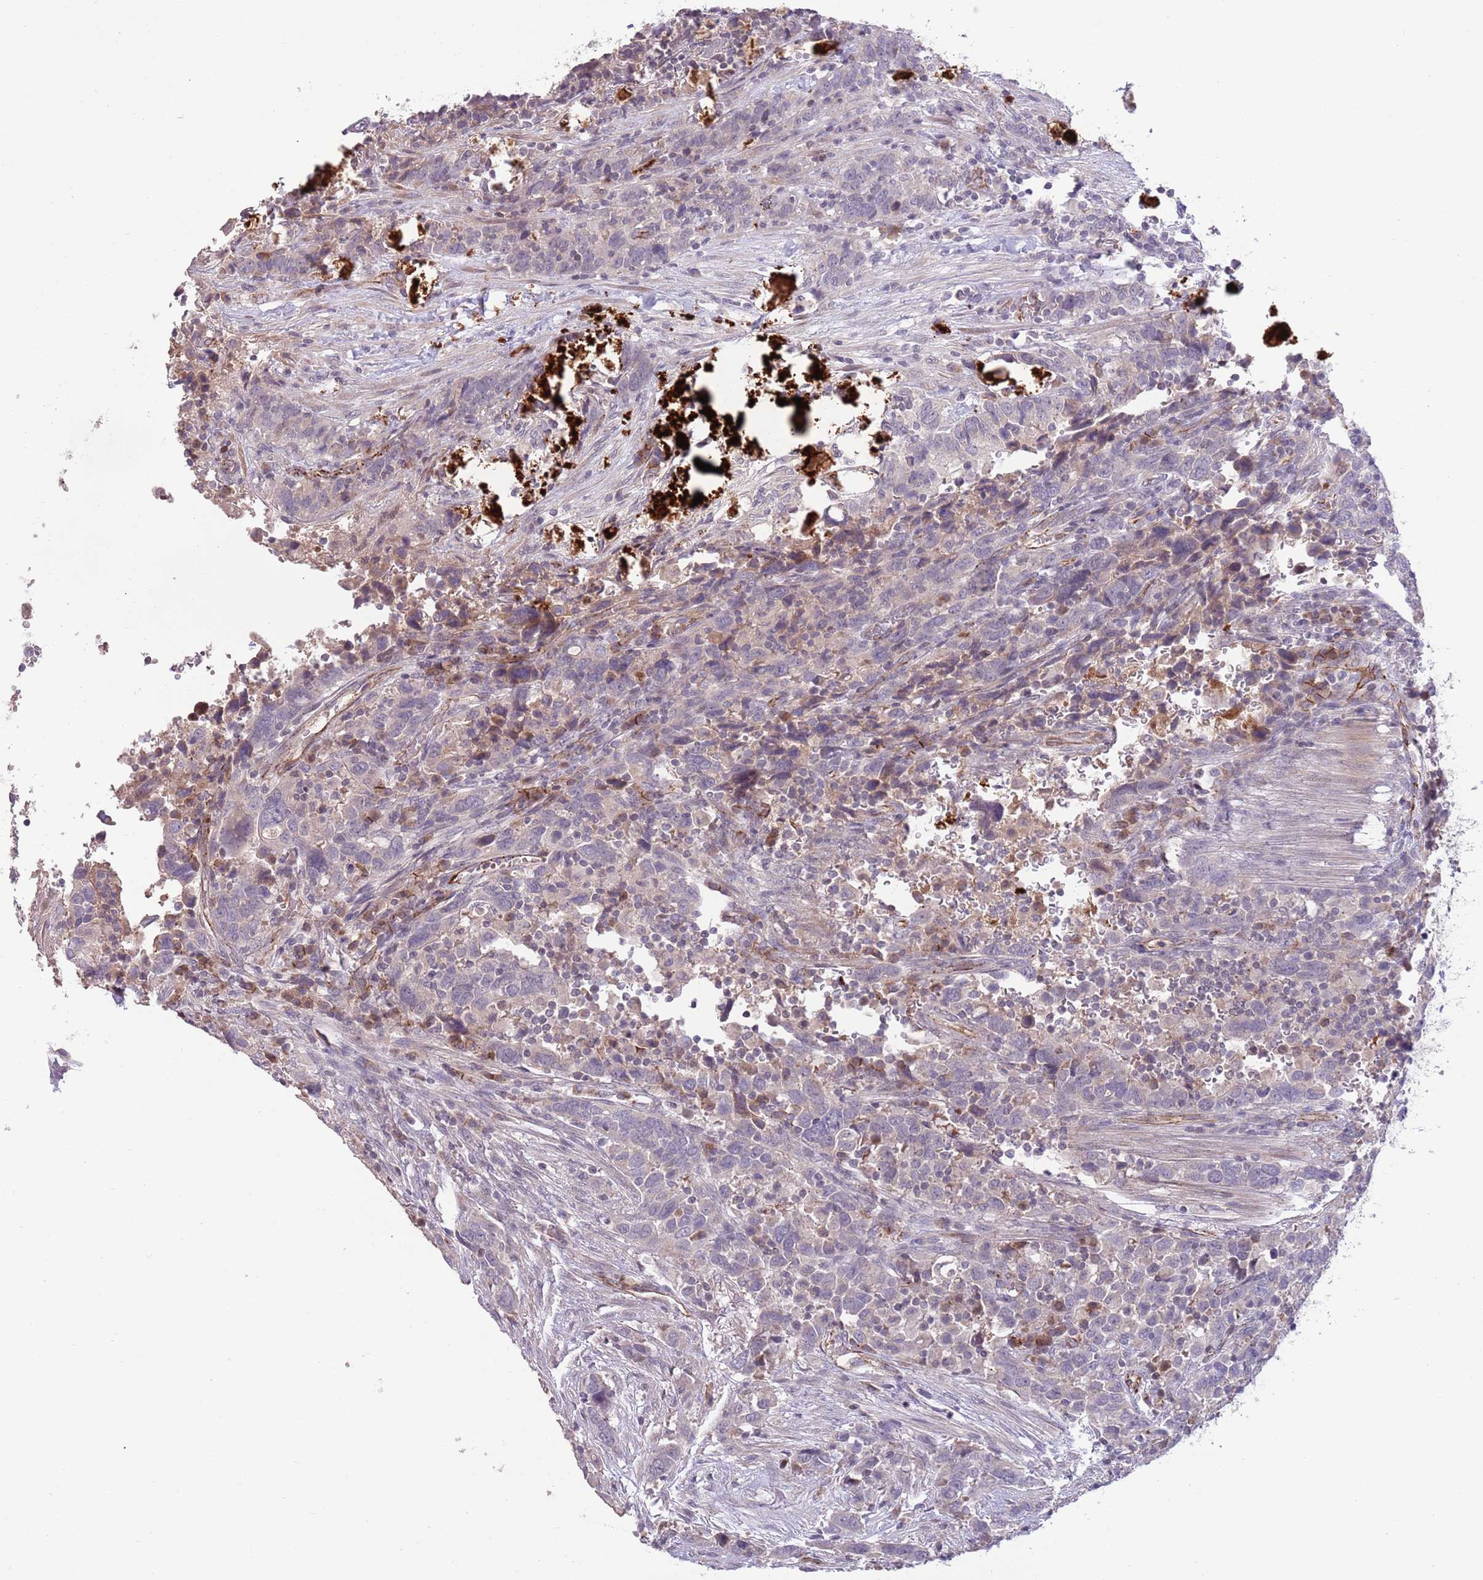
{"staining": {"intensity": "weak", "quantity": "<25%", "location": "nuclear"}, "tissue": "urothelial cancer", "cell_type": "Tumor cells", "image_type": "cancer", "snomed": [{"axis": "morphology", "description": "Urothelial carcinoma, High grade"}, {"axis": "topography", "description": "Urinary bladder"}], "caption": "This image is of urothelial cancer stained with immunohistochemistry (IHC) to label a protein in brown with the nuclei are counter-stained blue. There is no staining in tumor cells.", "gene": "DPP10", "patient": {"sex": "male", "age": 61}}